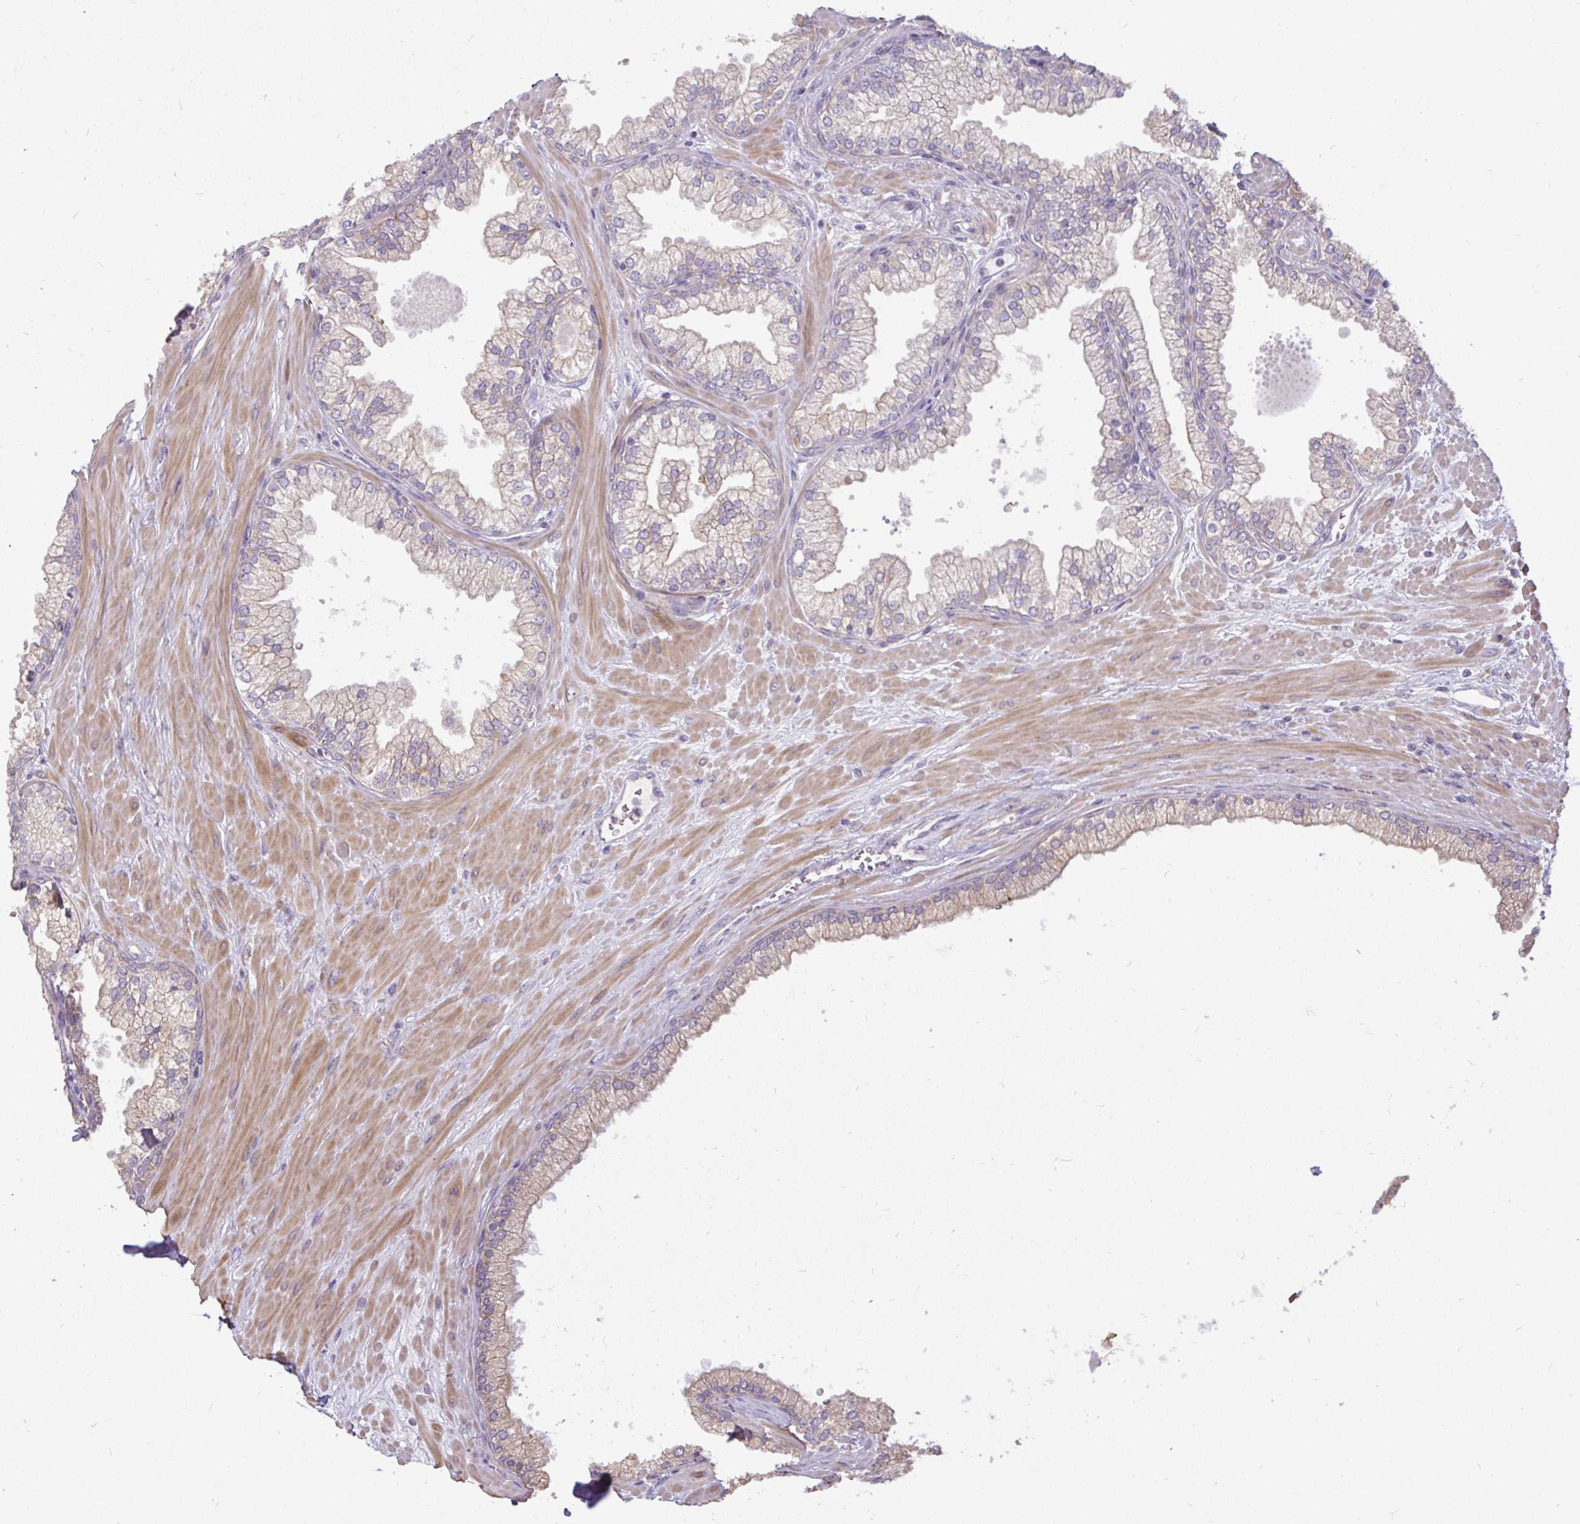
{"staining": {"intensity": "weak", "quantity": "25%-75%", "location": "cytoplasmic/membranous"}, "tissue": "prostate", "cell_type": "Glandular cells", "image_type": "normal", "snomed": [{"axis": "morphology", "description": "Normal tissue, NOS"}, {"axis": "topography", "description": "Prostate"}, {"axis": "topography", "description": "Peripheral nerve tissue"}], "caption": "A brown stain labels weak cytoplasmic/membranous expression of a protein in glandular cells of benign prostate. Ihc stains the protein of interest in brown and the nuclei are stained blue.", "gene": "STRIP1", "patient": {"sex": "male", "age": 61}}